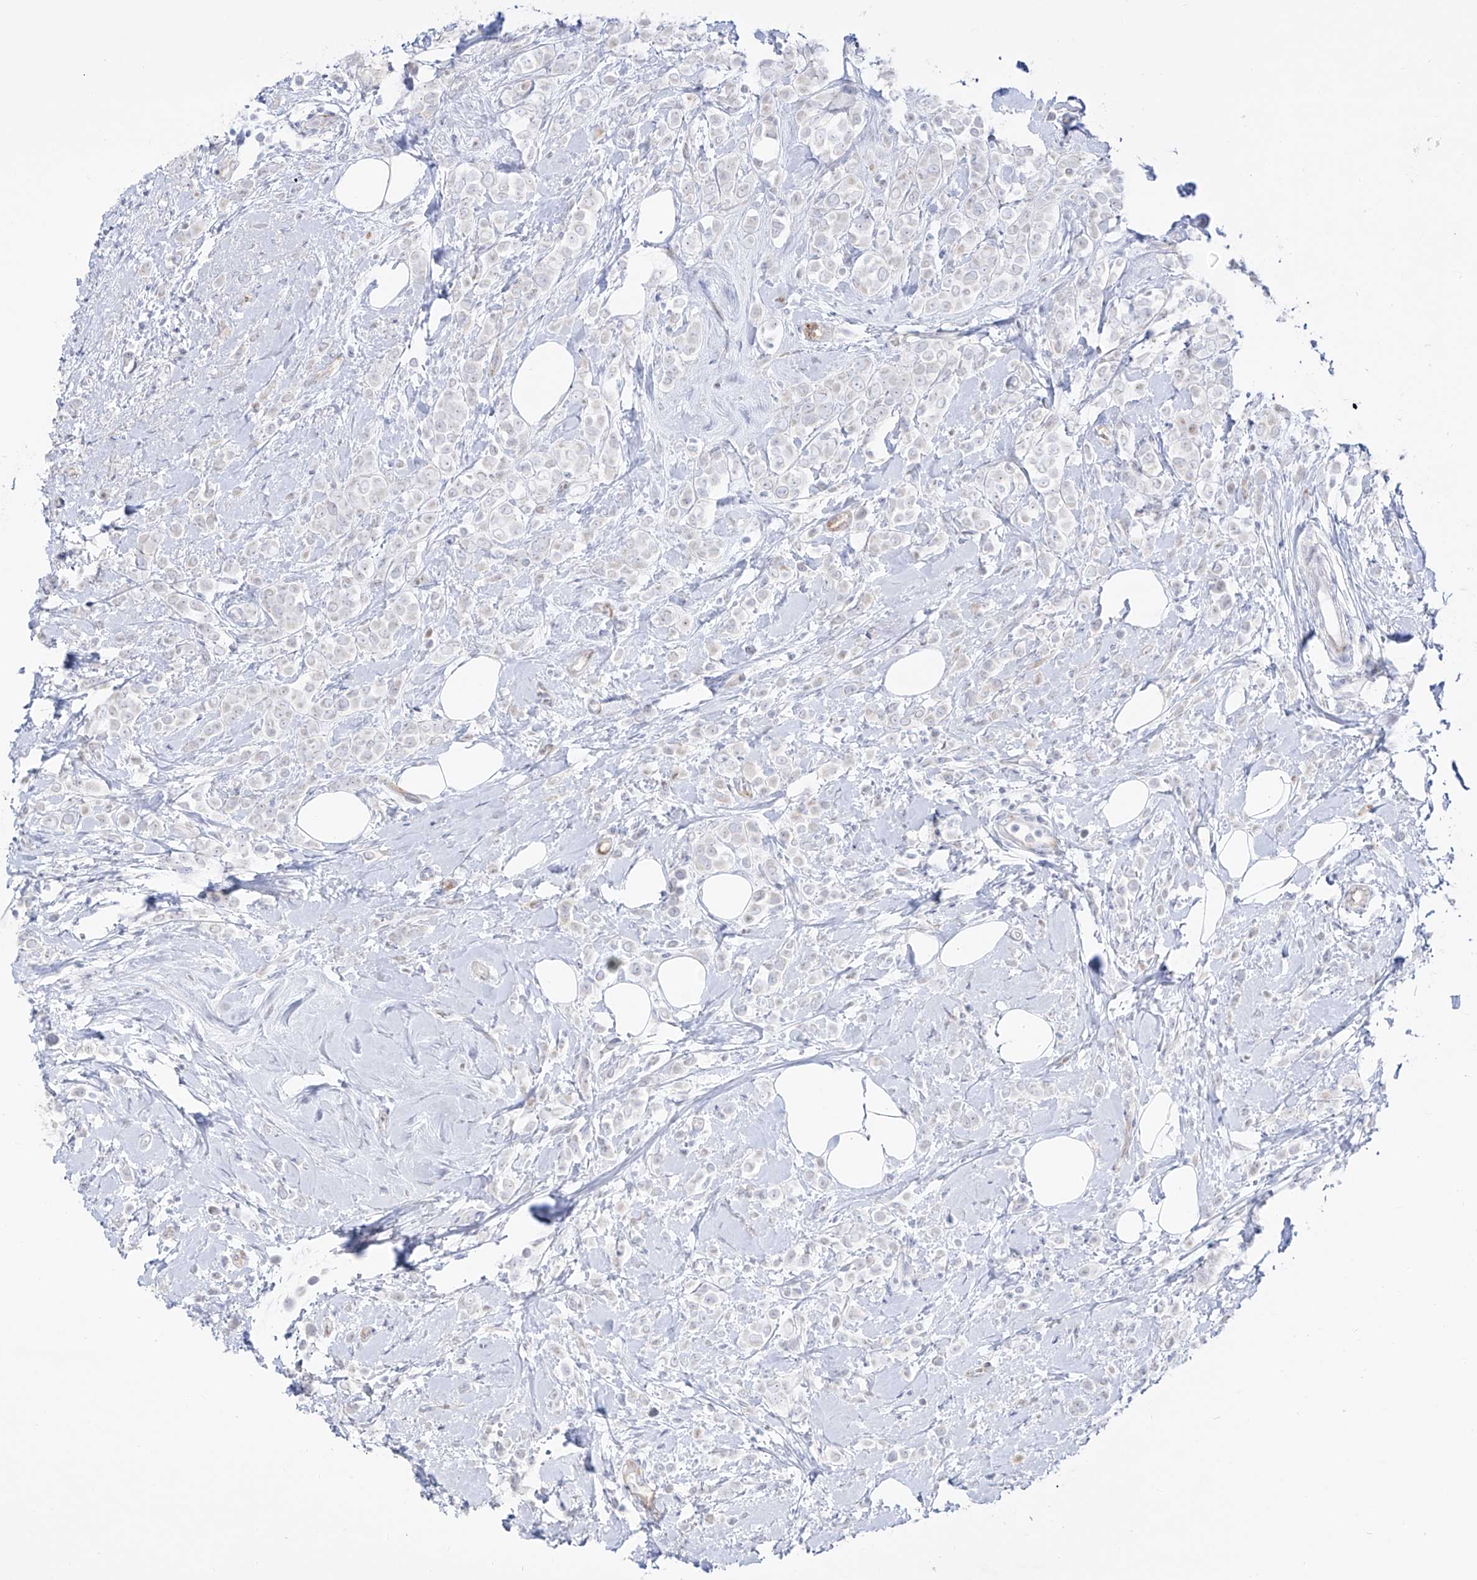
{"staining": {"intensity": "negative", "quantity": "none", "location": "none"}, "tissue": "breast cancer", "cell_type": "Tumor cells", "image_type": "cancer", "snomed": [{"axis": "morphology", "description": "Lobular carcinoma"}, {"axis": "topography", "description": "Breast"}], "caption": "Immunohistochemistry of human breast cancer exhibits no positivity in tumor cells.", "gene": "ZNF180", "patient": {"sex": "female", "age": 47}}